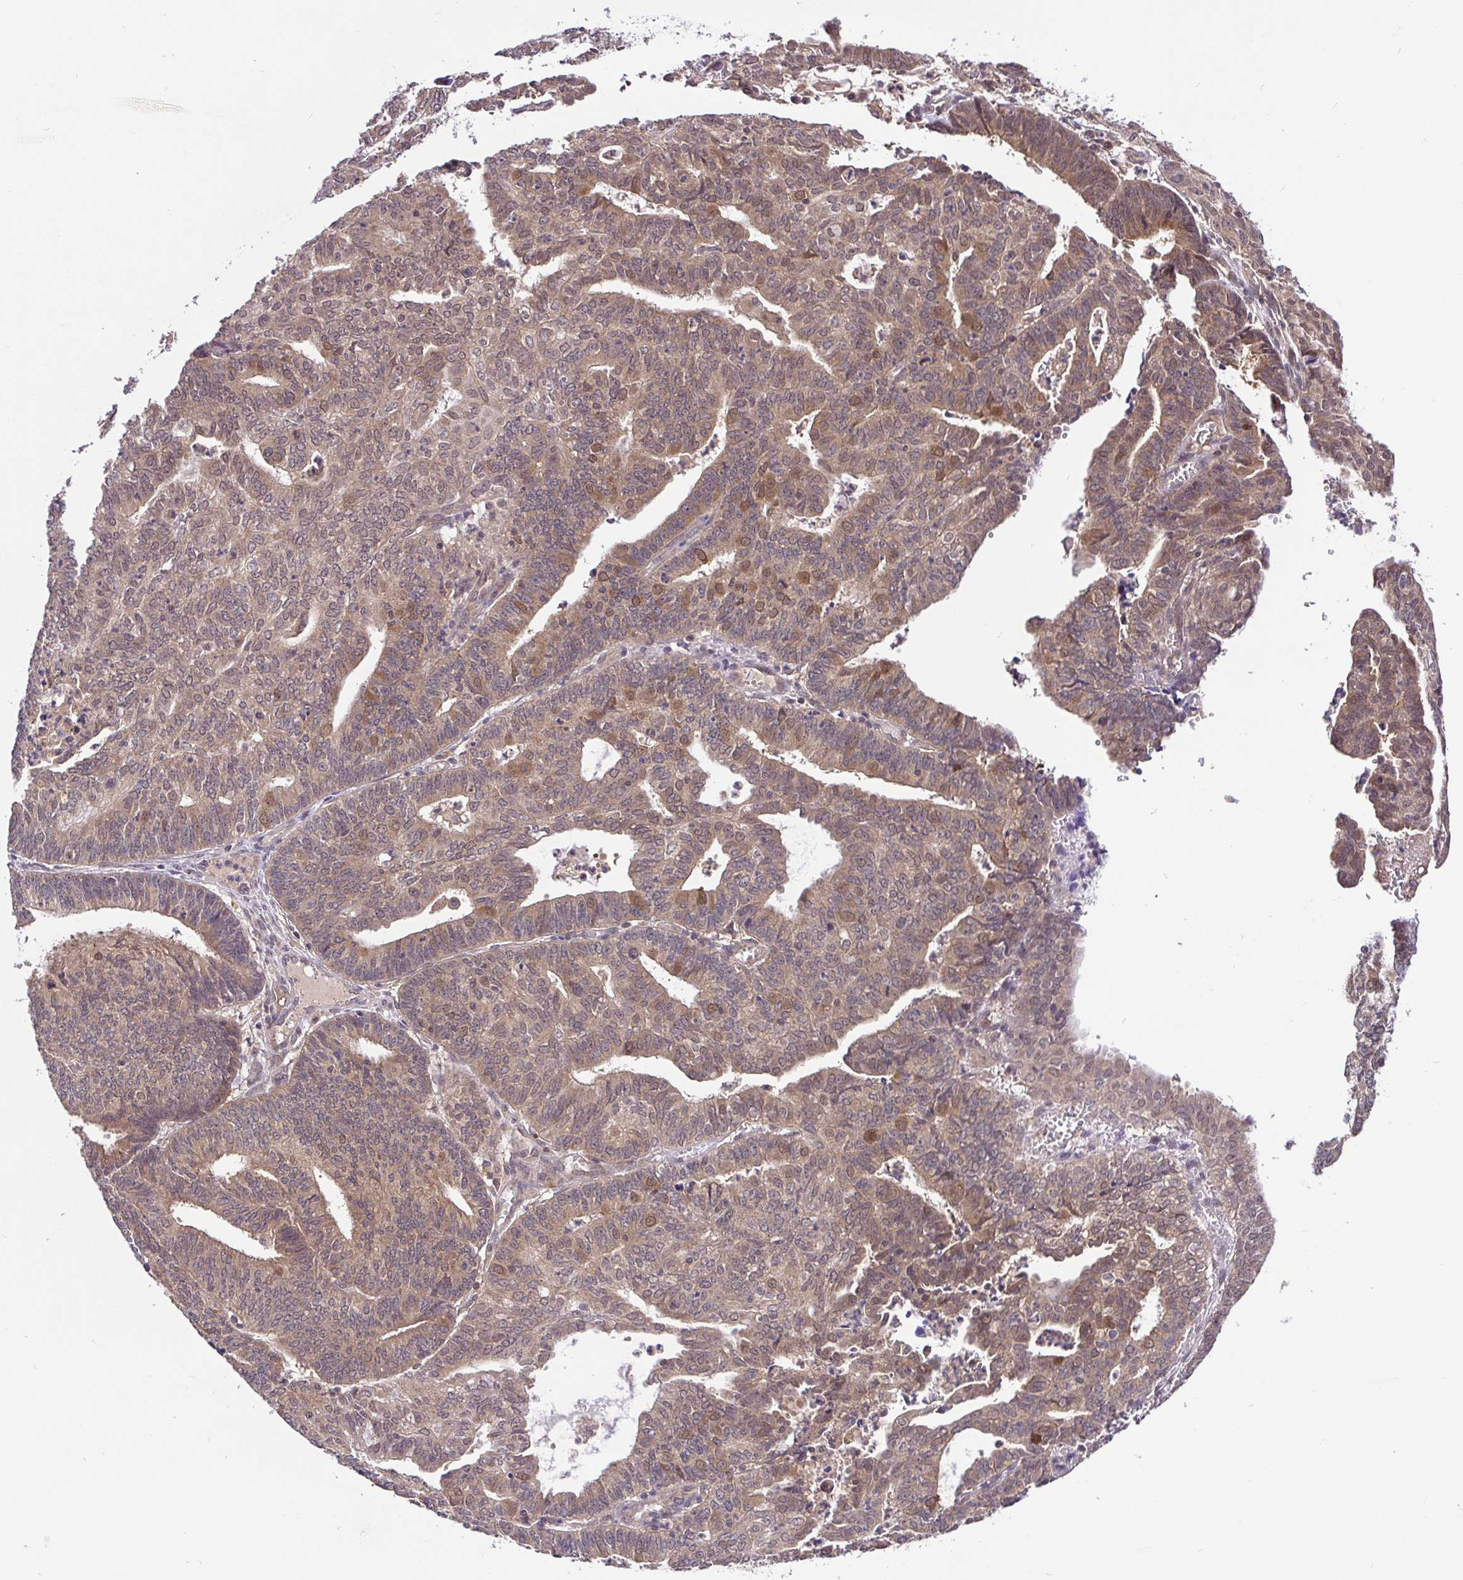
{"staining": {"intensity": "weak", "quantity": "25%-75%", "location": "cytoplasmic/membranous,nuclear"}, "tissue": "endometrial cancer", "cell_type": "Tumor cells", "image_type": "cancer", "snomed": [{"axis": "morphology", "description": "Adenocarcinoma, NOS"}, {"axis": "topography", "description": "Endometrium"}], "caption": "A high-resolution image shows immunohistochemistry (IHC) staining of adenocarcinoma (endometrial), which exhibits weak cytoplasmic/membranous and nuclear staining in about 25%-75% of tumor cells.", "gene": "UBE2M", "patient": {"sex": "female", "age": 61}}